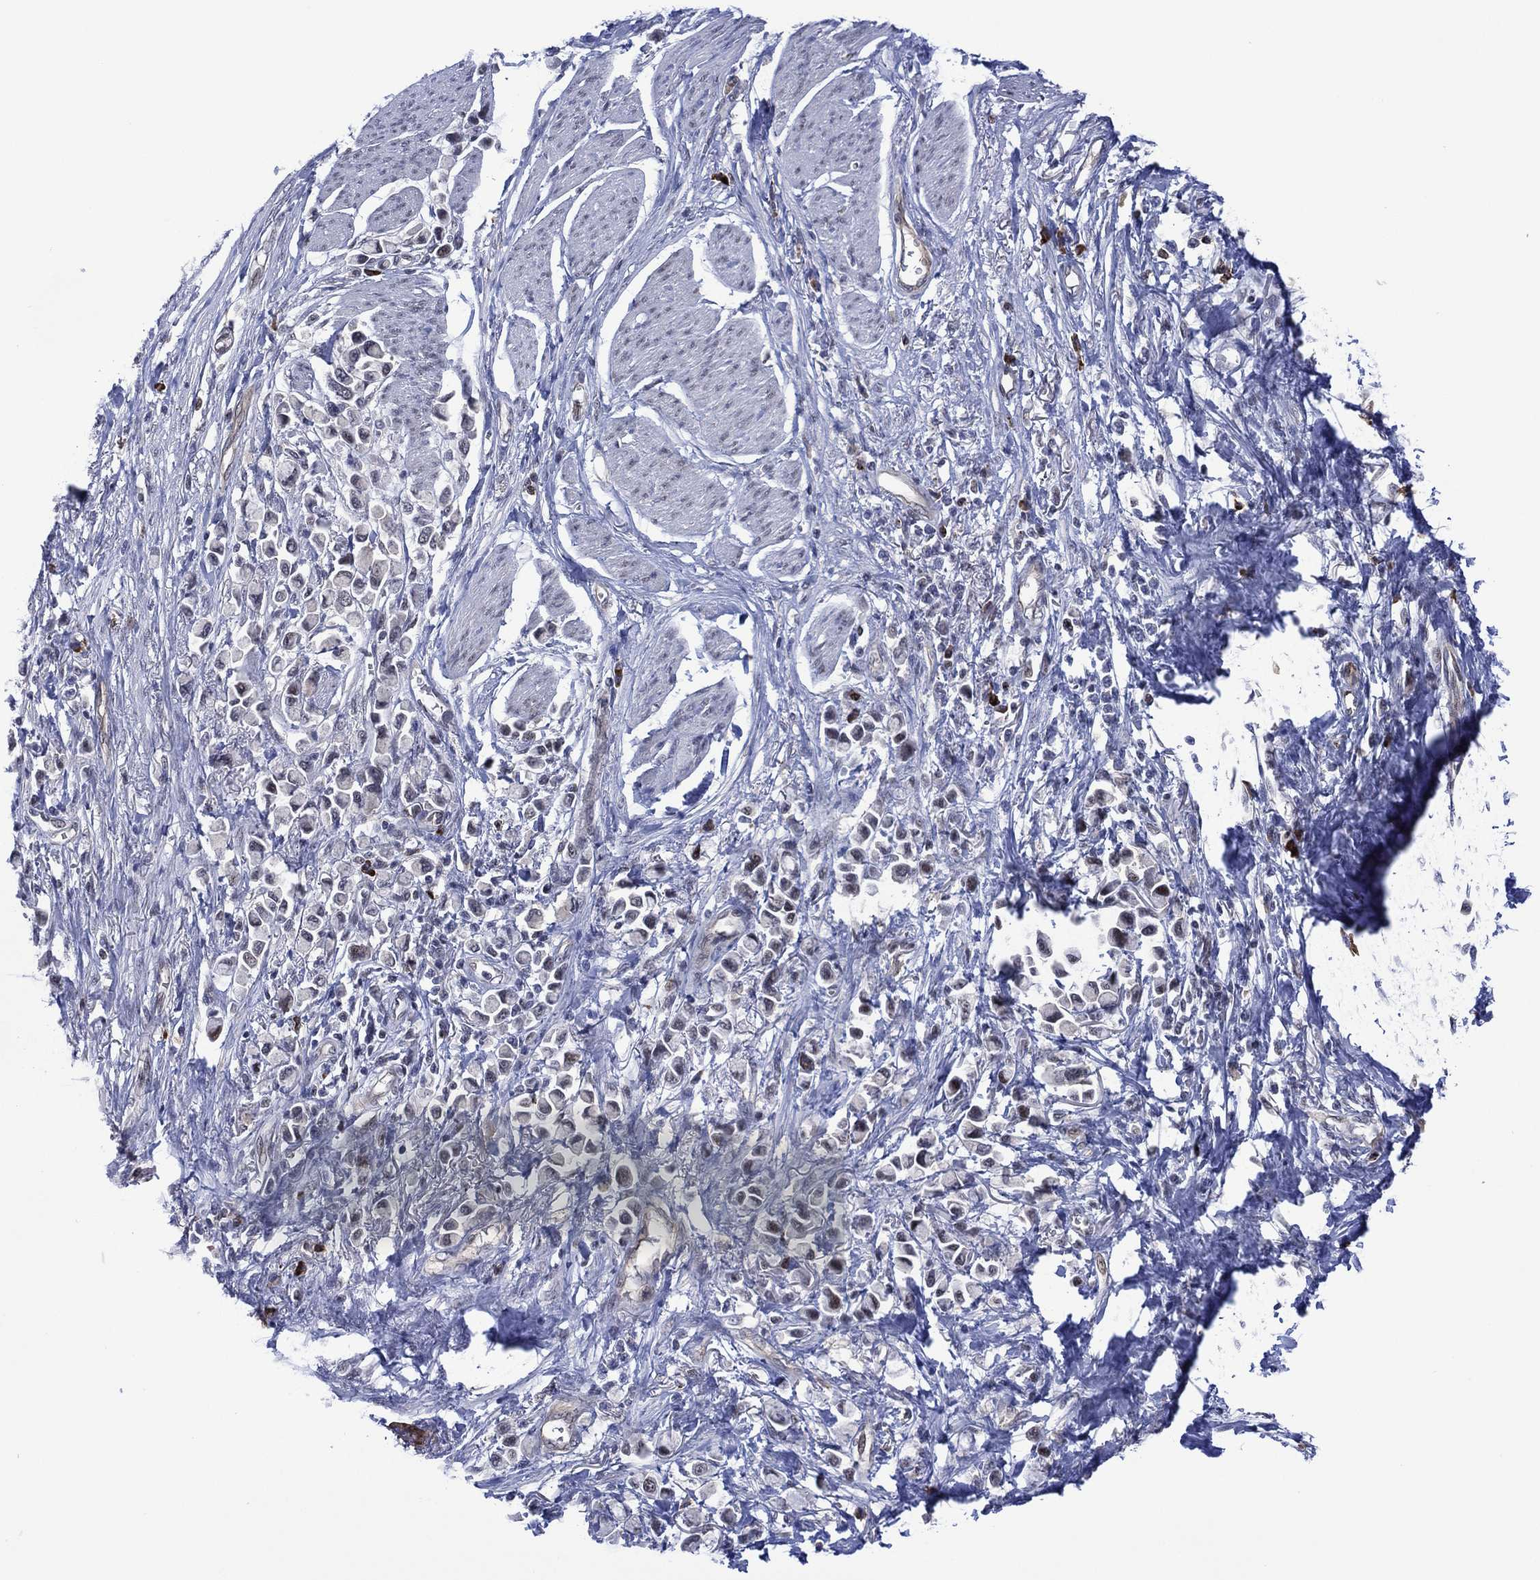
{"staining": {"intensity": "moderate", "quantity": "<25%", "location": "nuclear"}, "tissue": "stomach cancer", "cell_type": "Tumor cells", "image_type": "cancer", "snomed": [{"axis": "morphology", "description": "Adenocarcinoma, NOS"}, {"axis": "topography", "description": "Stomach"}], "caption": "IHC staining of stomach cancer, which demonstrates low levels of moderate nuclear expression in about <25% of tumor cells indicating moderate nuclear protein staining. The staining was performed using DAB (brown) for protein detection and nuclei were counterstained in hematoxylin (blue).", "gene": "DPP4", "patient": {"sex": "female", "age": 81}}